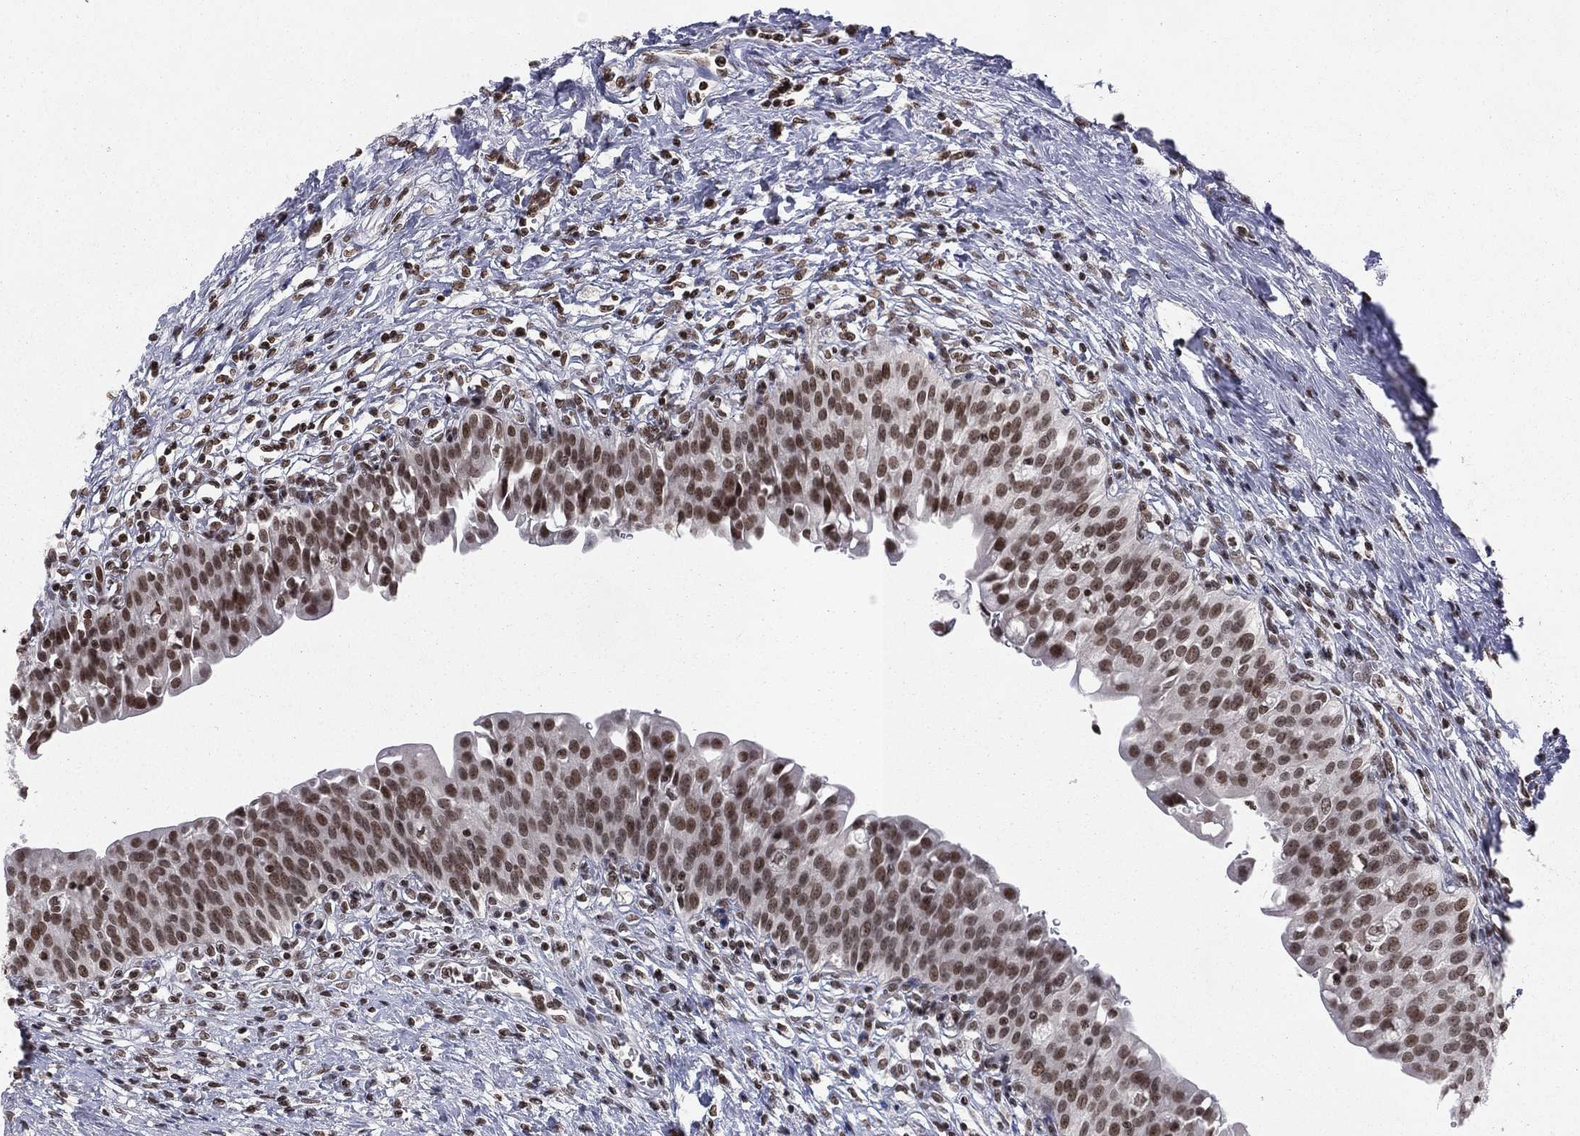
{"staining": {"intensity": "strong", "quantity": ">75%", "location": "nuclear"}, "tissue": "urinary bladder", "cell_type": "Urothelial cells", "image_type": "normal", "snomed": [{"axis": "morphology", "description": "Normal tissue, NOS"}, {"axis": "topography", "description": "Urinary bladder"}], "caption": "An image of urinary bladder stained for a protein shows strong nuclear brown staining in urothelial cells. (IHC, brightfield microscopy, high magnification).", "gene": "RFX7", "patient": {"sex": "male", "age": 76}}